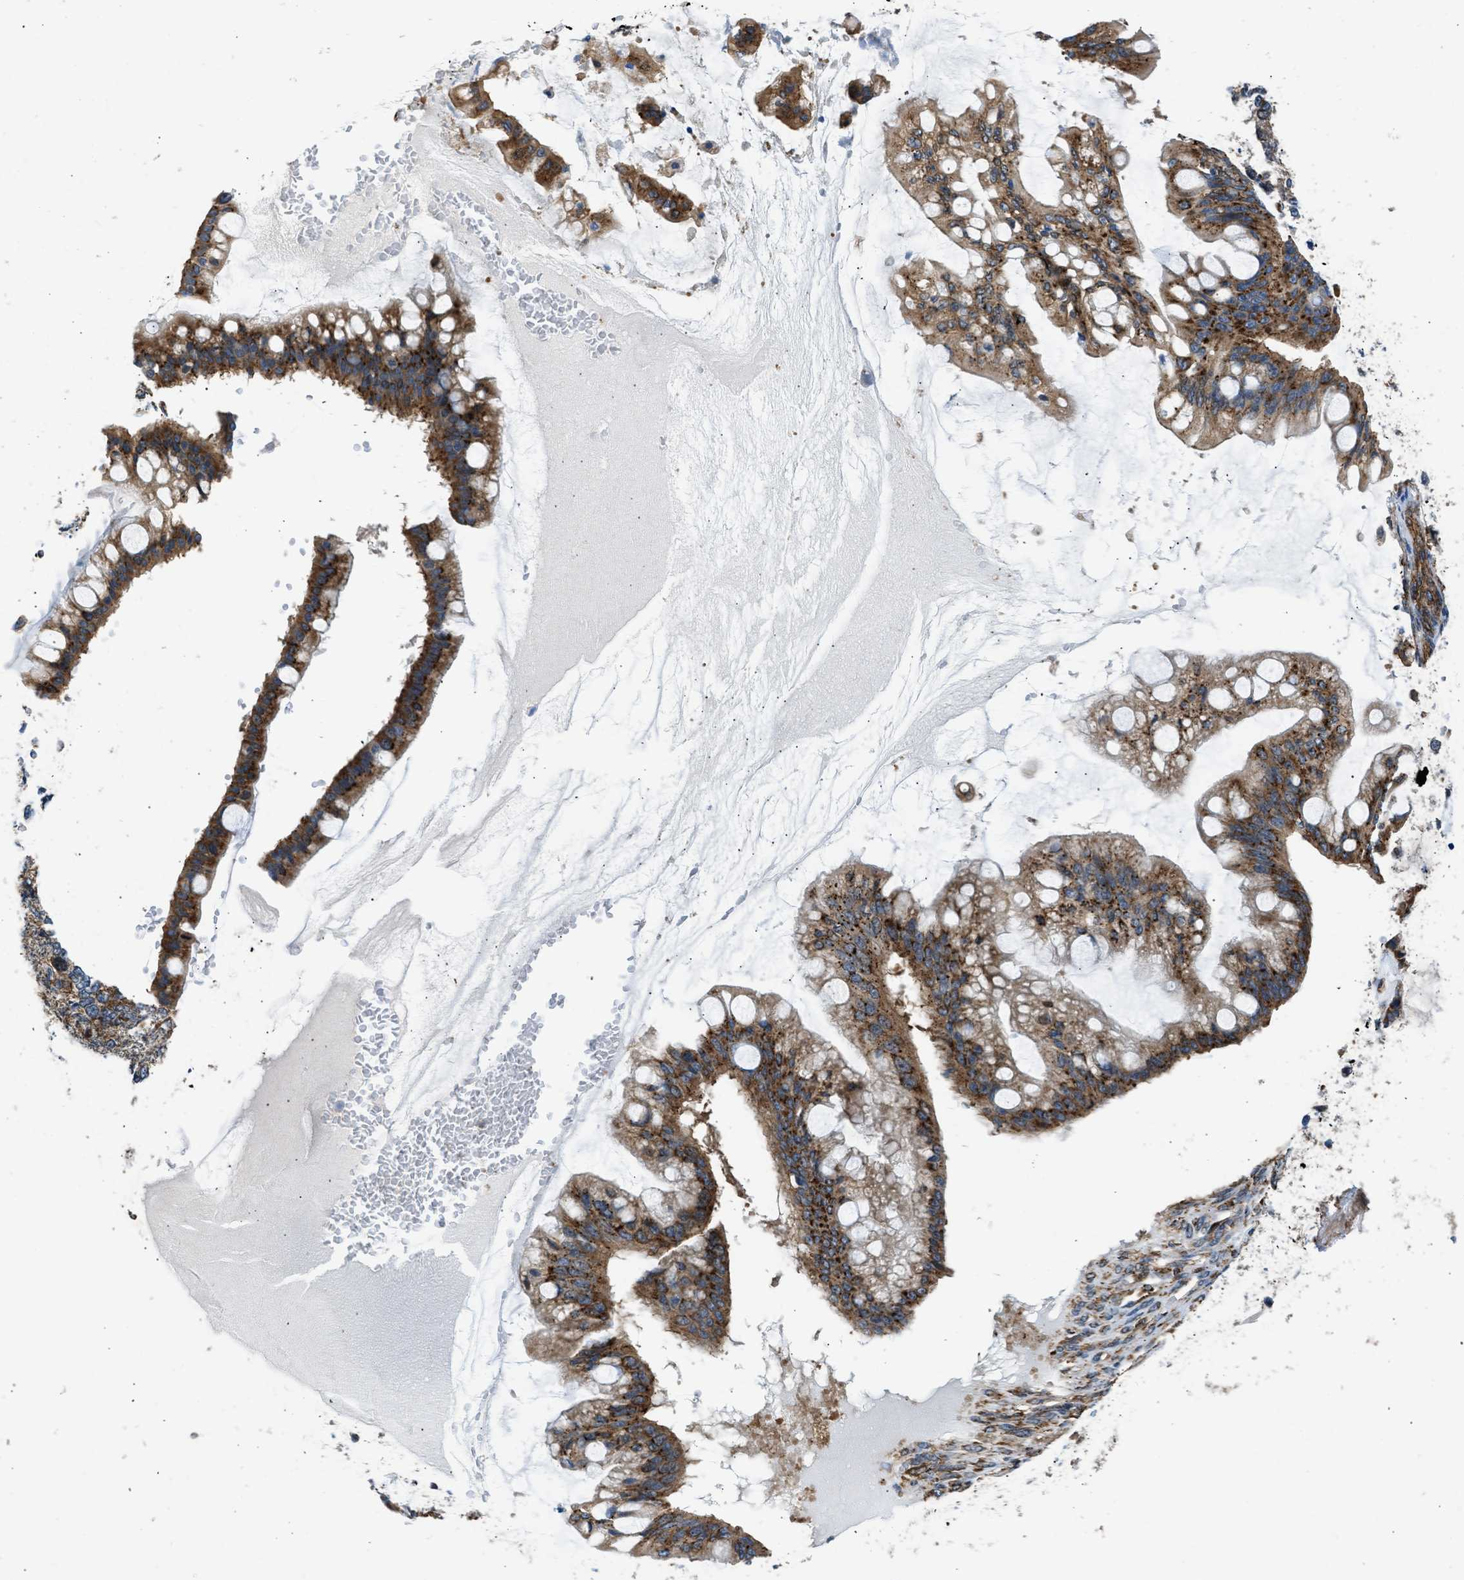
{"staining": {"intensity": "strong", "quantity": ">75%", "location": "cytoplasmic/membranous"}, "tissue": "ovarian cancer", "cell_type": "Tumor cells", "image_type": "cancer", "snomed": [{"axis": "morphology", "description": "Cystadenocarcinoma, mucinous, NOS"}, {"axis": "topography", "description": "Ovary"}], "caption": "Strong cytoplasmic/membranous positivity for a protein is seen in approximately >75% of tumor cells of ovarian cancer (mucinous cystadenocarcinoma) using immunohistochemistry.", "gene": "SEPTIN2", "patient": {"sex": "female", "age": 73}}